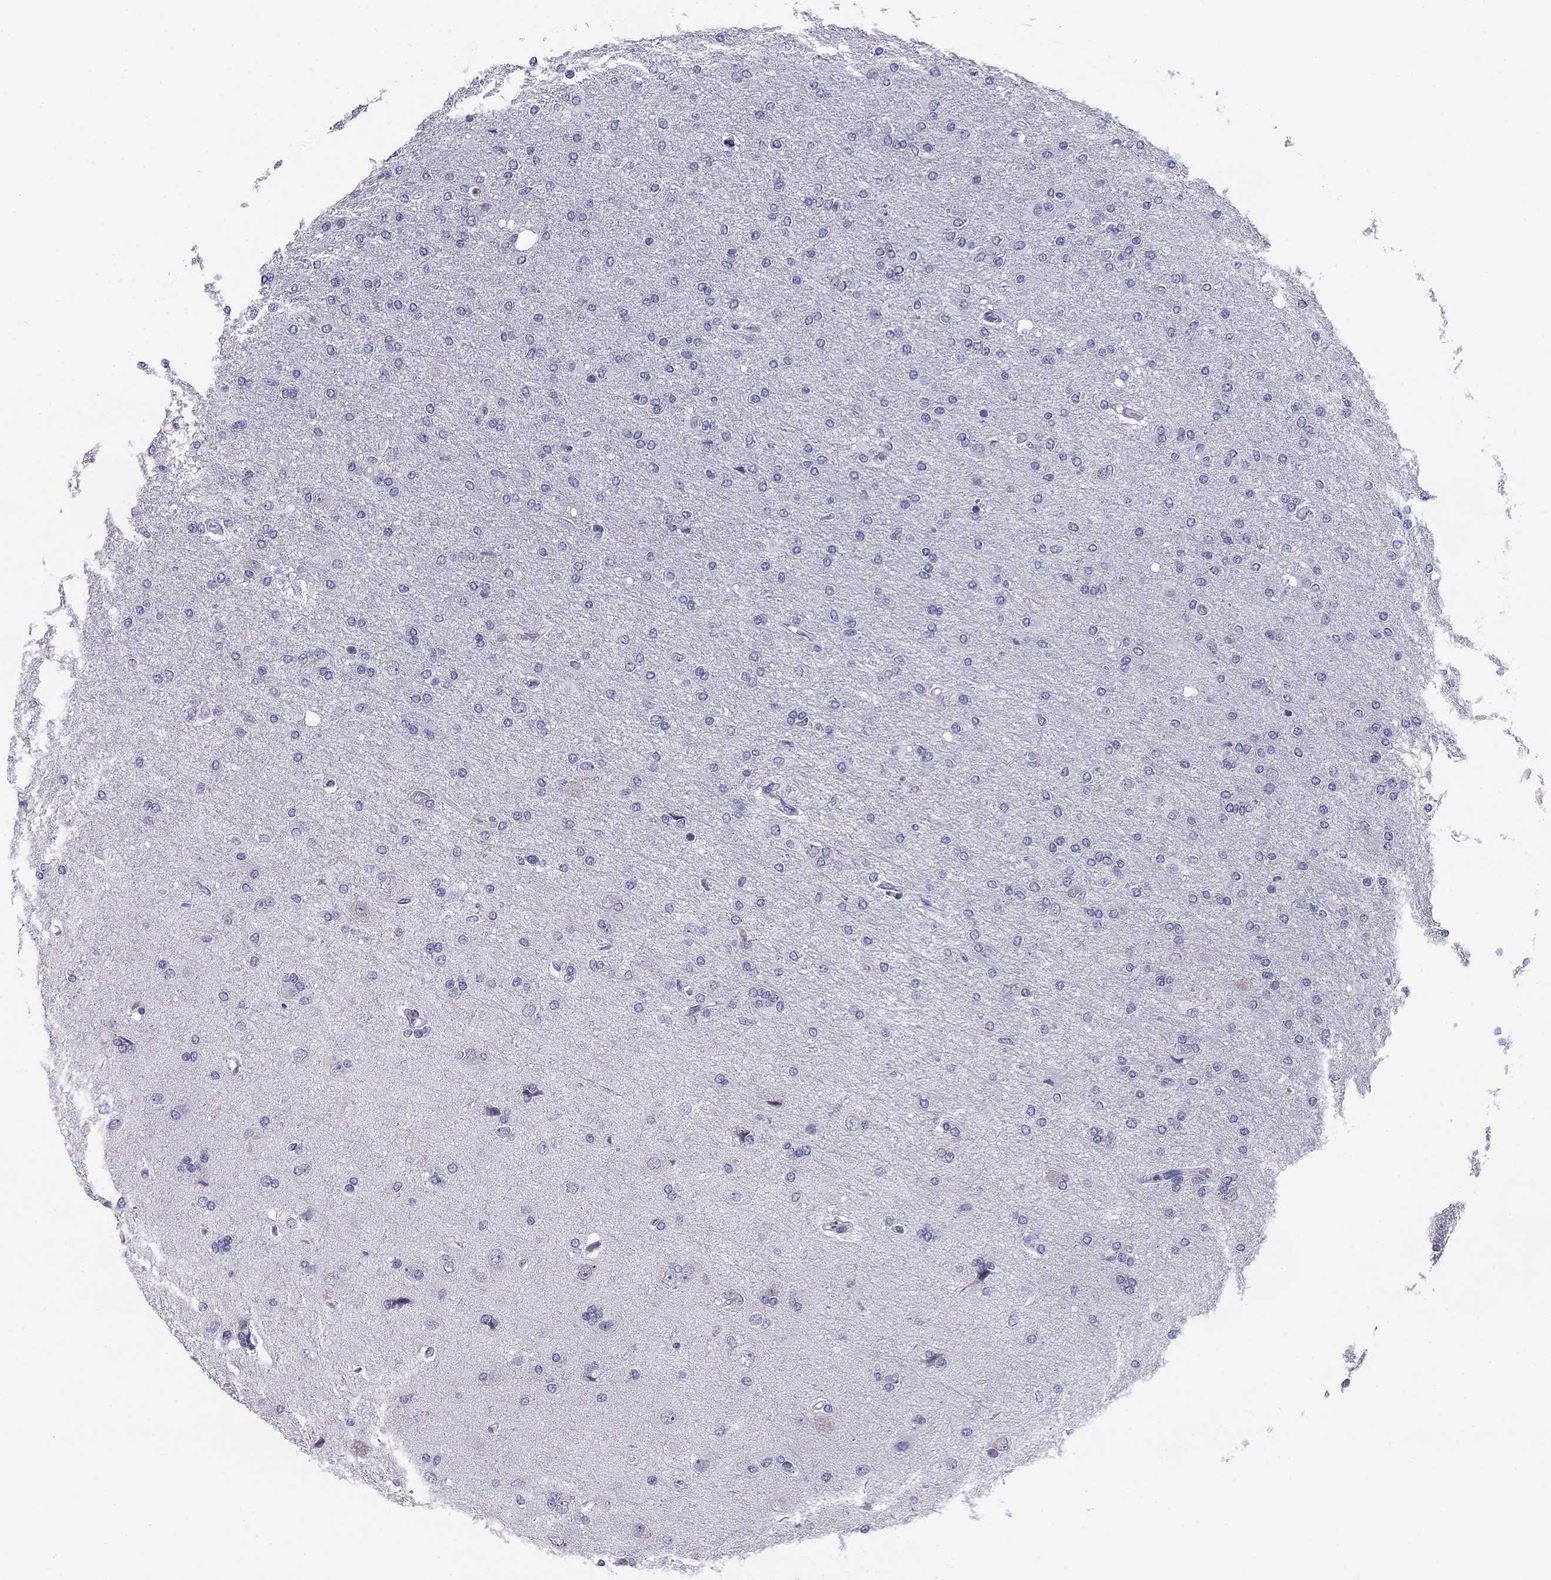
{"staining": {"intensity": "negative", "quantity": "none", "location": "none"}, "tissue": "glioma", "cell_type": "Tumor cells", "image_type": "cancer", "snomed": [{"axis": "morphology", "description": "Glioma, malignant, High grade"}, {"axis": "topography", "description": "Cerebral cortex"}], "caption": "IHC of human glioma displays no staining in tumor cells.", "gene": "TMED3", "patient": {"sex": "male", "age": 70}}